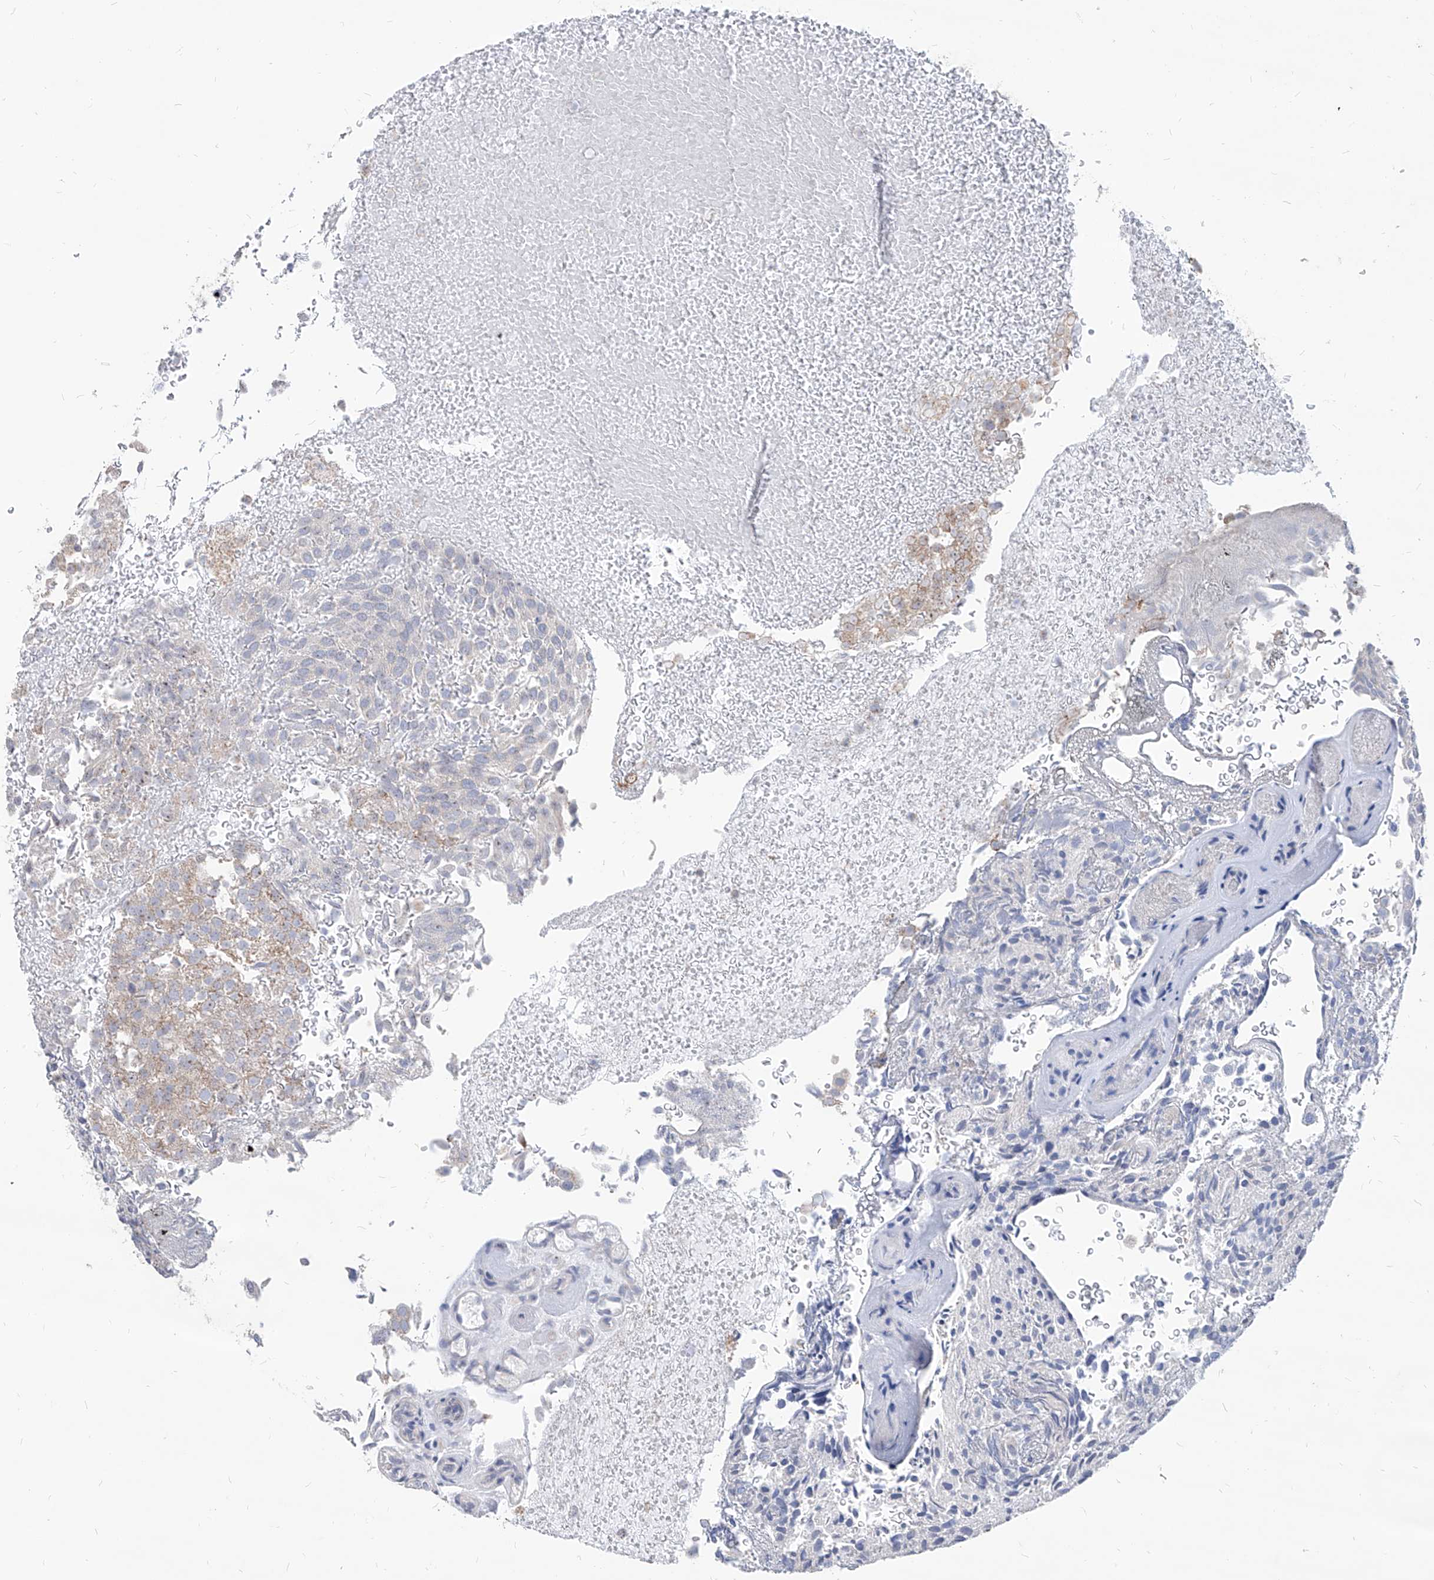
{"staining": {"intensity": "weak", "quantity": "<25%", "location": "cytoplasmic/membranous"}, "tissue": "urothelial cancer", "cell_type": "Tumor cells", "image_type": "cancer", "snomed": [{"axis": "morphology", "description": "Urothelial carcinoma, Low grade"}, {"axis": "topography", "description": "Urinary bladder"}], "caption": "Tumor cells are negative for brown protein staining in low-grade urothelial carcinoma.", "gene": "AGPS", "patient": {"sex": "male", "age": 78}}